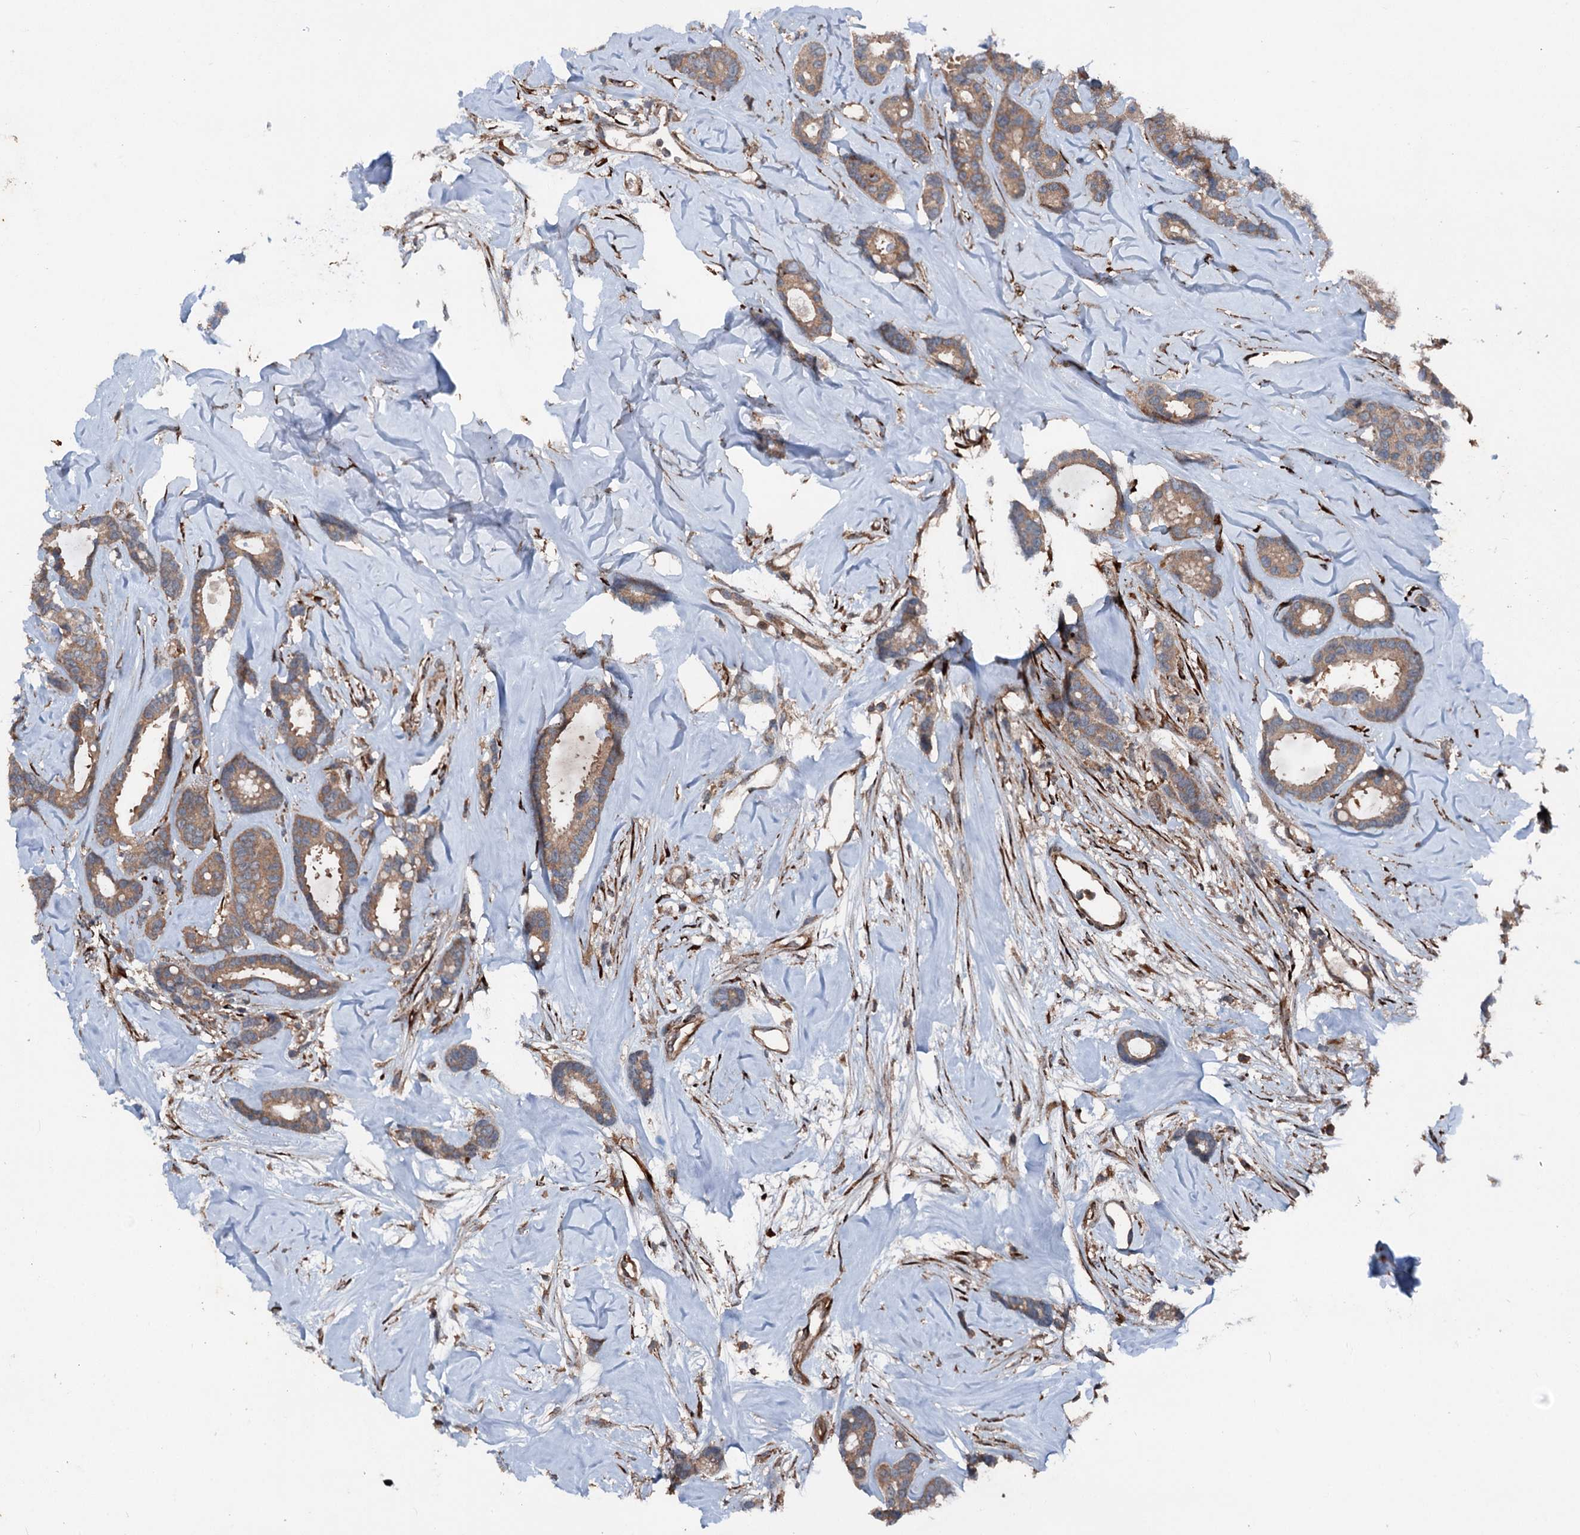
{"staining": {"intensity": "moderate", "quantity": ">75%", "location": "cytoplasmic/membranous"}, "tissue": "breast cancer", "cell_type": "Tumor cells", "image_type": "cancer", "snomed": [{"axis": "morphology", "description": "Duct carcinoma"}, {"axis": "topography", "description": "Breast"}], "caption": "Breast infiltrating ductal carcinoma was stained to show a protein in brown. There is medium levels of moderate cytoplasmic/membranous staining in approximately >75% of tumor cells.", "gene": "DDIAS", "patient": {"sex": "female", "age": 87}}